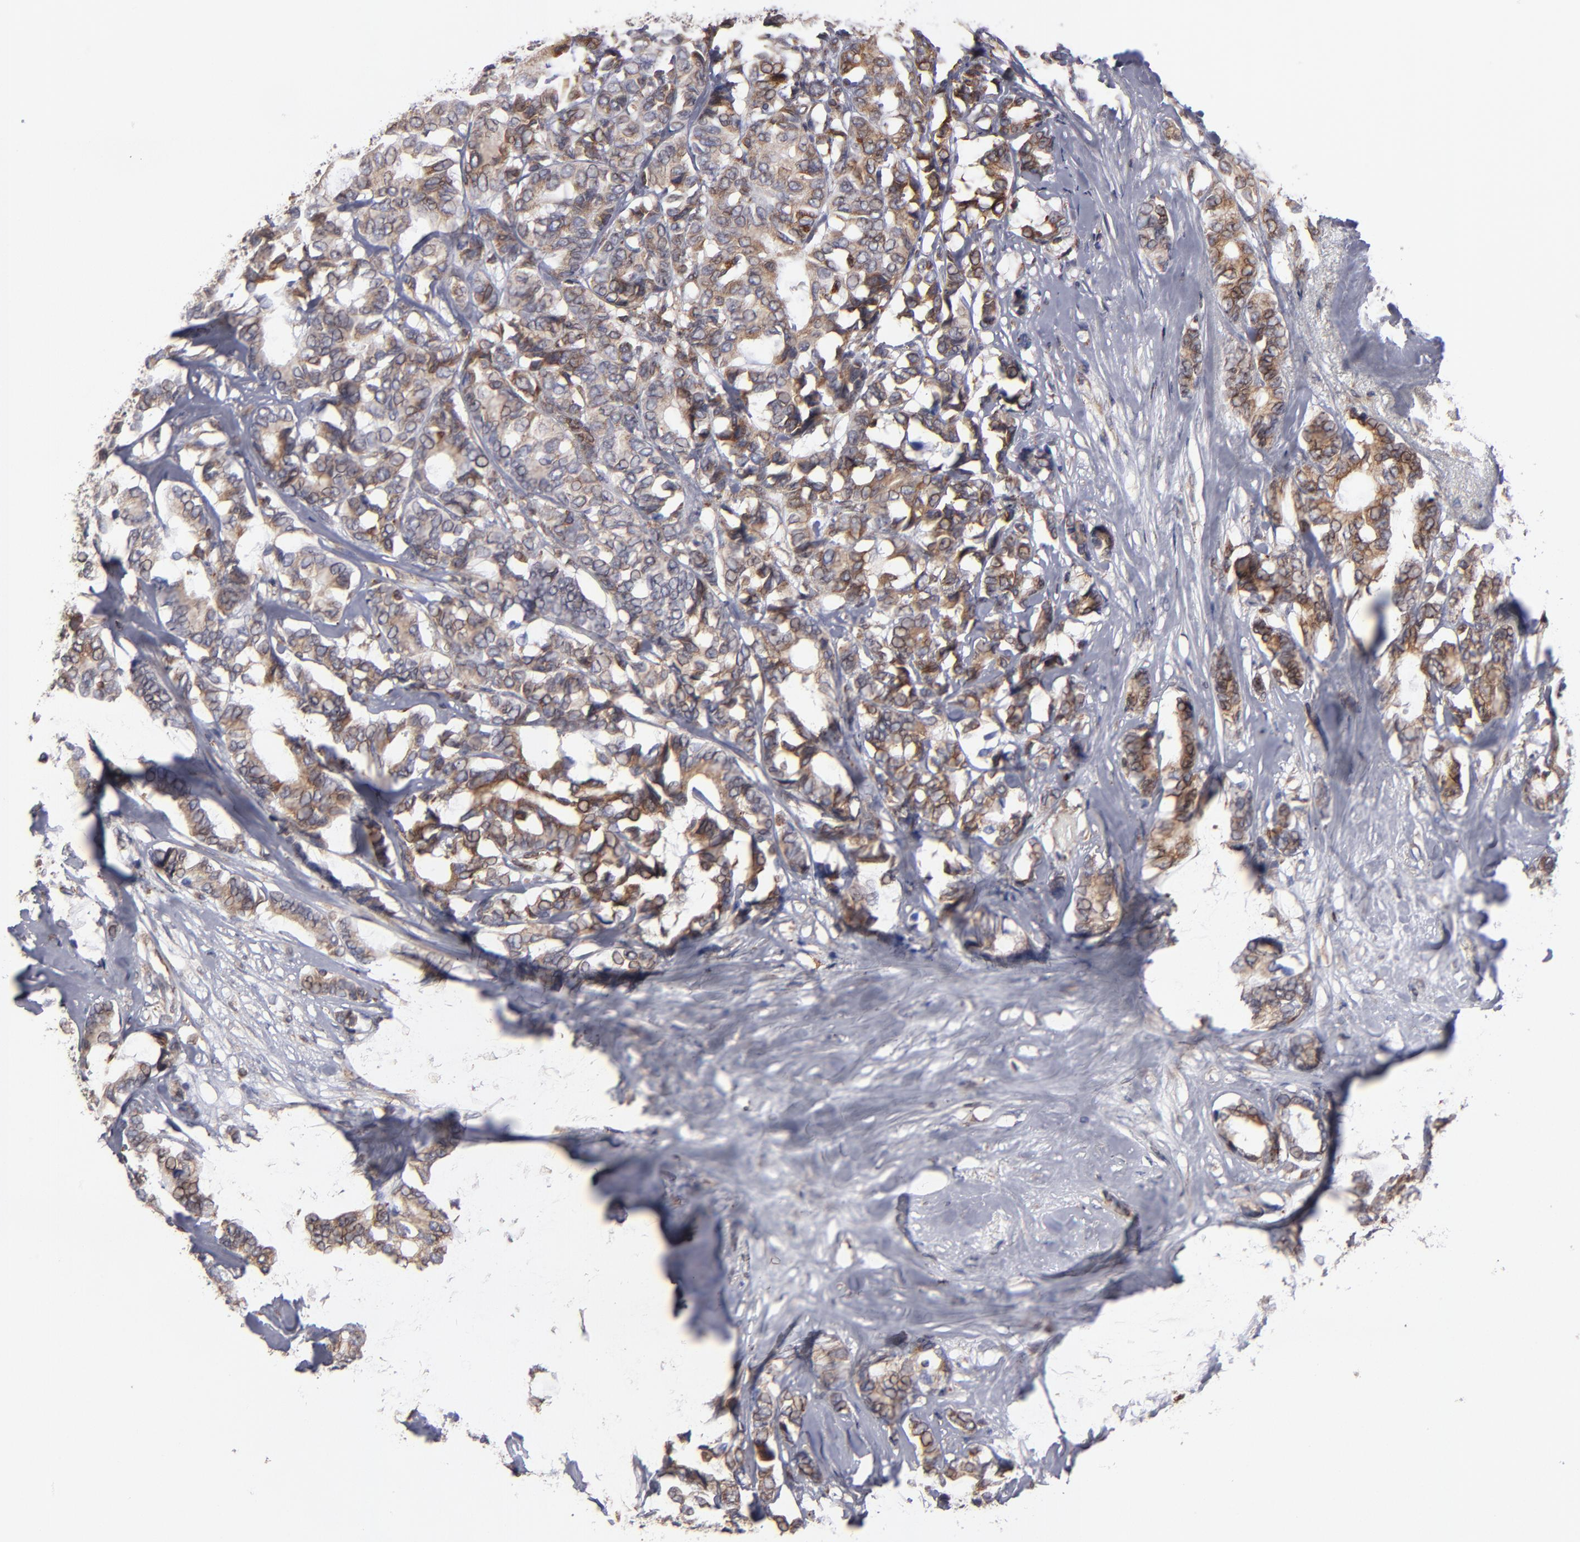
{"staining": {"intensity": "moderate", "quantity": ">75%", "location": "cytoplasmic/membranous"}, "tissue": "breast cancer", "cell_type": "Tumor cells", "image_type": "cancer", "snomed": [{"axis": "morphology", "description": "Duct carcinoma"}, {"axis": "topography", "description": "Breast"}], "caption": "Human breast cancer stained with a protein marker demonstrates moderate staining in tumor cells.", "gene": "TMX1", "patient": {"sex": "female", "age": 87}}